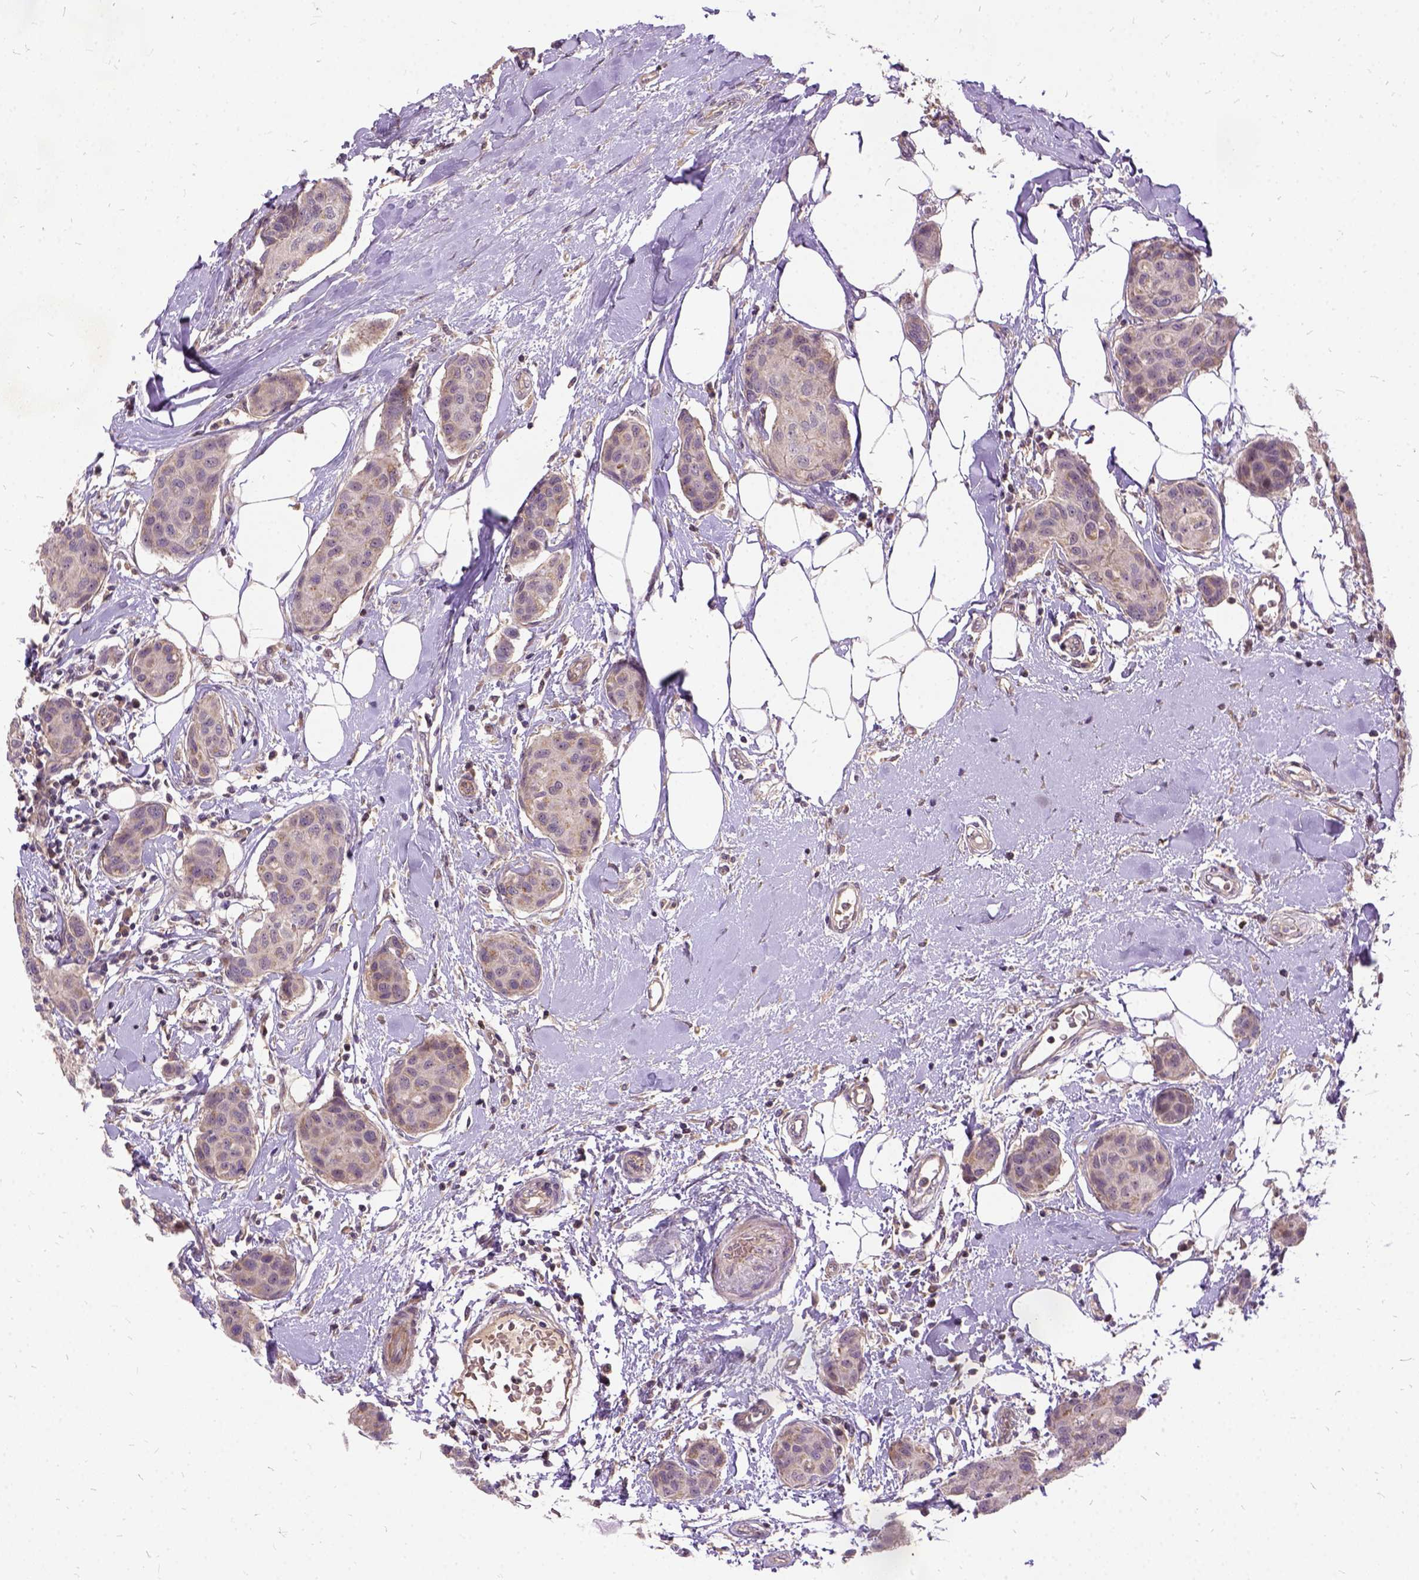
{"staining": {"intensity": "weak", "quantity": "25%-75%", "location": "cytoplasmic/membranous"}, "tissue": "breast cancer", "cell_type": "Tumor cells", "image_type": "cancer", "snomed": [{"axis": "morphology", "description": "Duct carcinoma"}, {"axis": "topography", "description": "Breast"}], "caption": "IHC image of neoplastic tissue: human breast intraductal carcinoma stained using IHC reveals low levels of weak protein expression localized specifically in the cytoplasmic/membranous of tumor cells, appearing as a cytoplasmic/membranous brown color.", "gene": "ILRUN", "patient": {"sex": "female", "age": 80}}